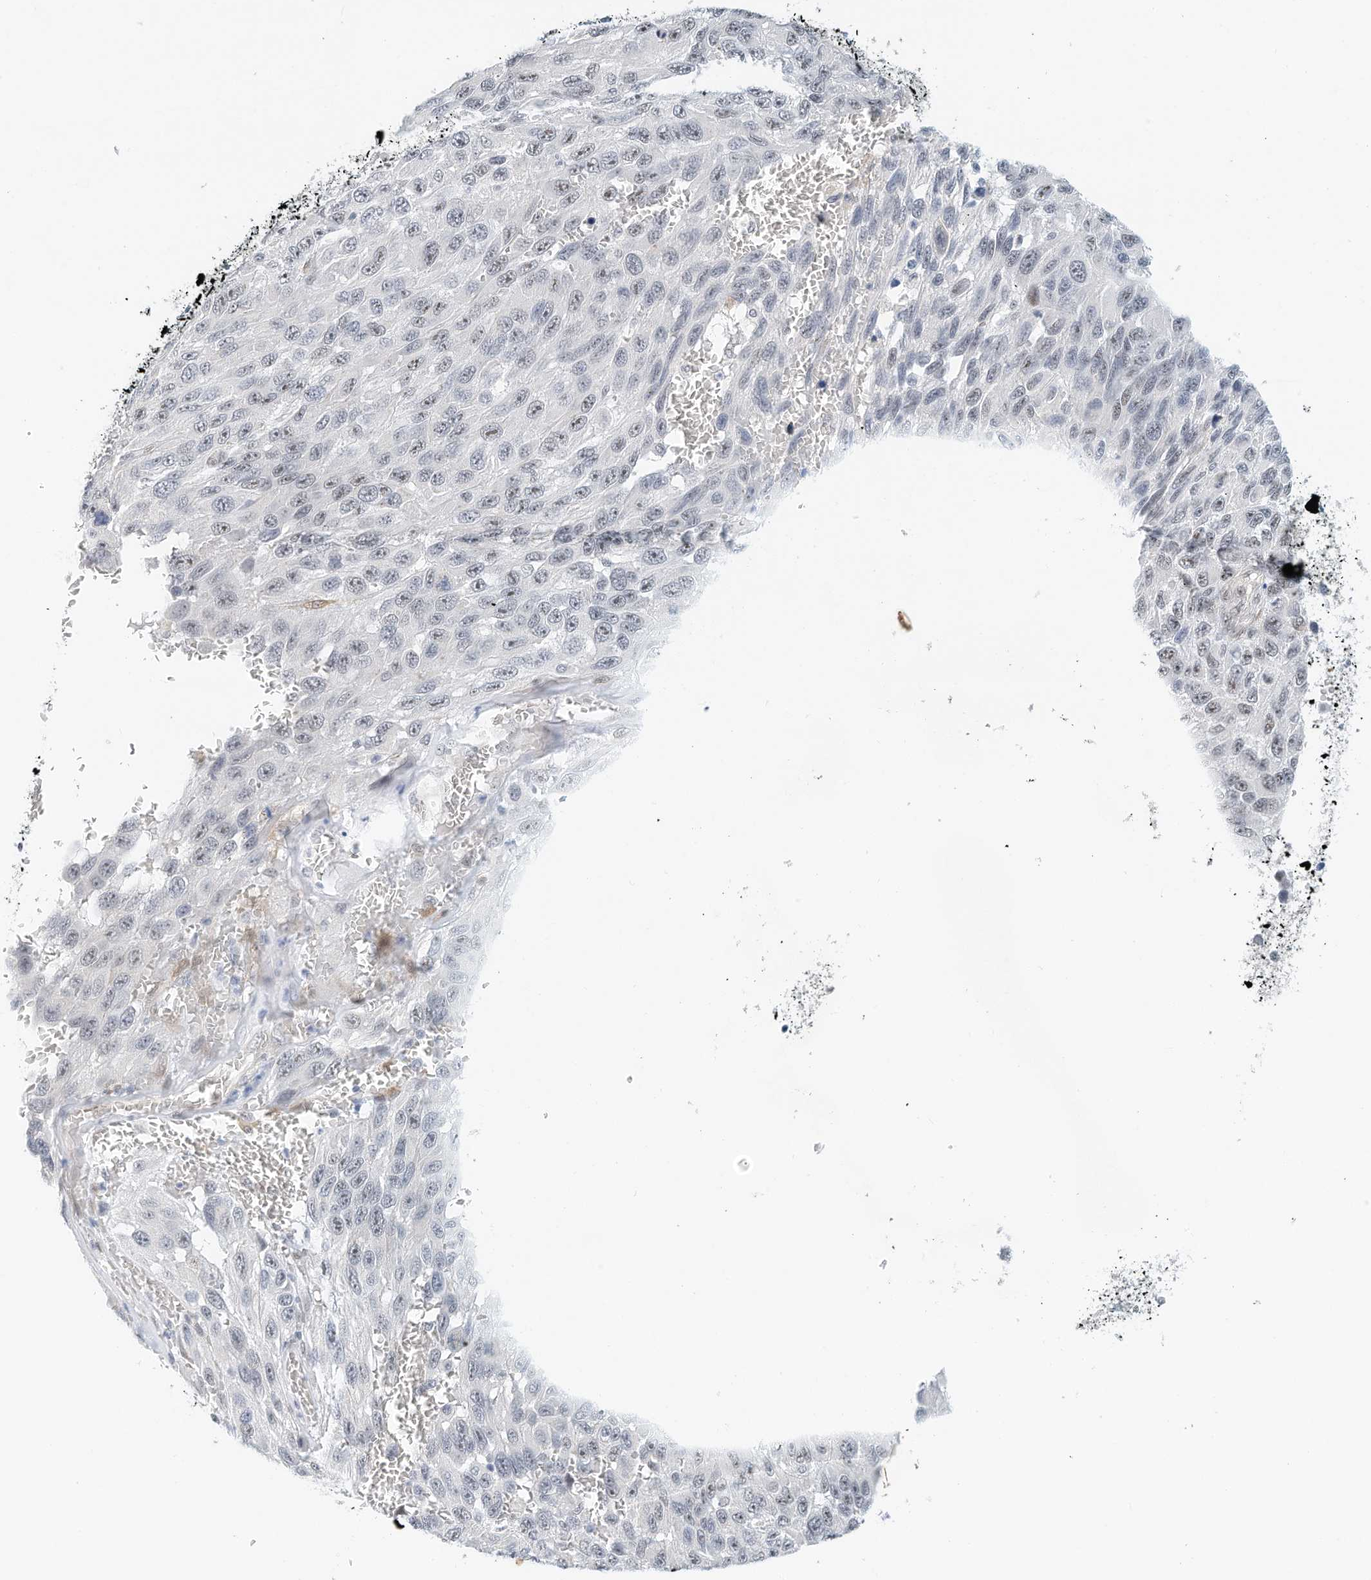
{"staining": {"intensity": "negative", "quantity": "none", "location": "none"}, "tissue": "melanoma", "cell_type": "Tumor cells", "image_type": "cancer", "snomed": [{"axis": "morphology", "description": "Malignant melanoma, NOS"}, {"axis": "topography", "description": "Skin"}], "caption": "This histopathology image is of melanoma stained with IHC to label a protein in brown with the nuclei are counter-stained blue. There is no positivity in tumor cells.", "gene": "ARHGAP28", "patient": {"sex": "female", "age": 96}}